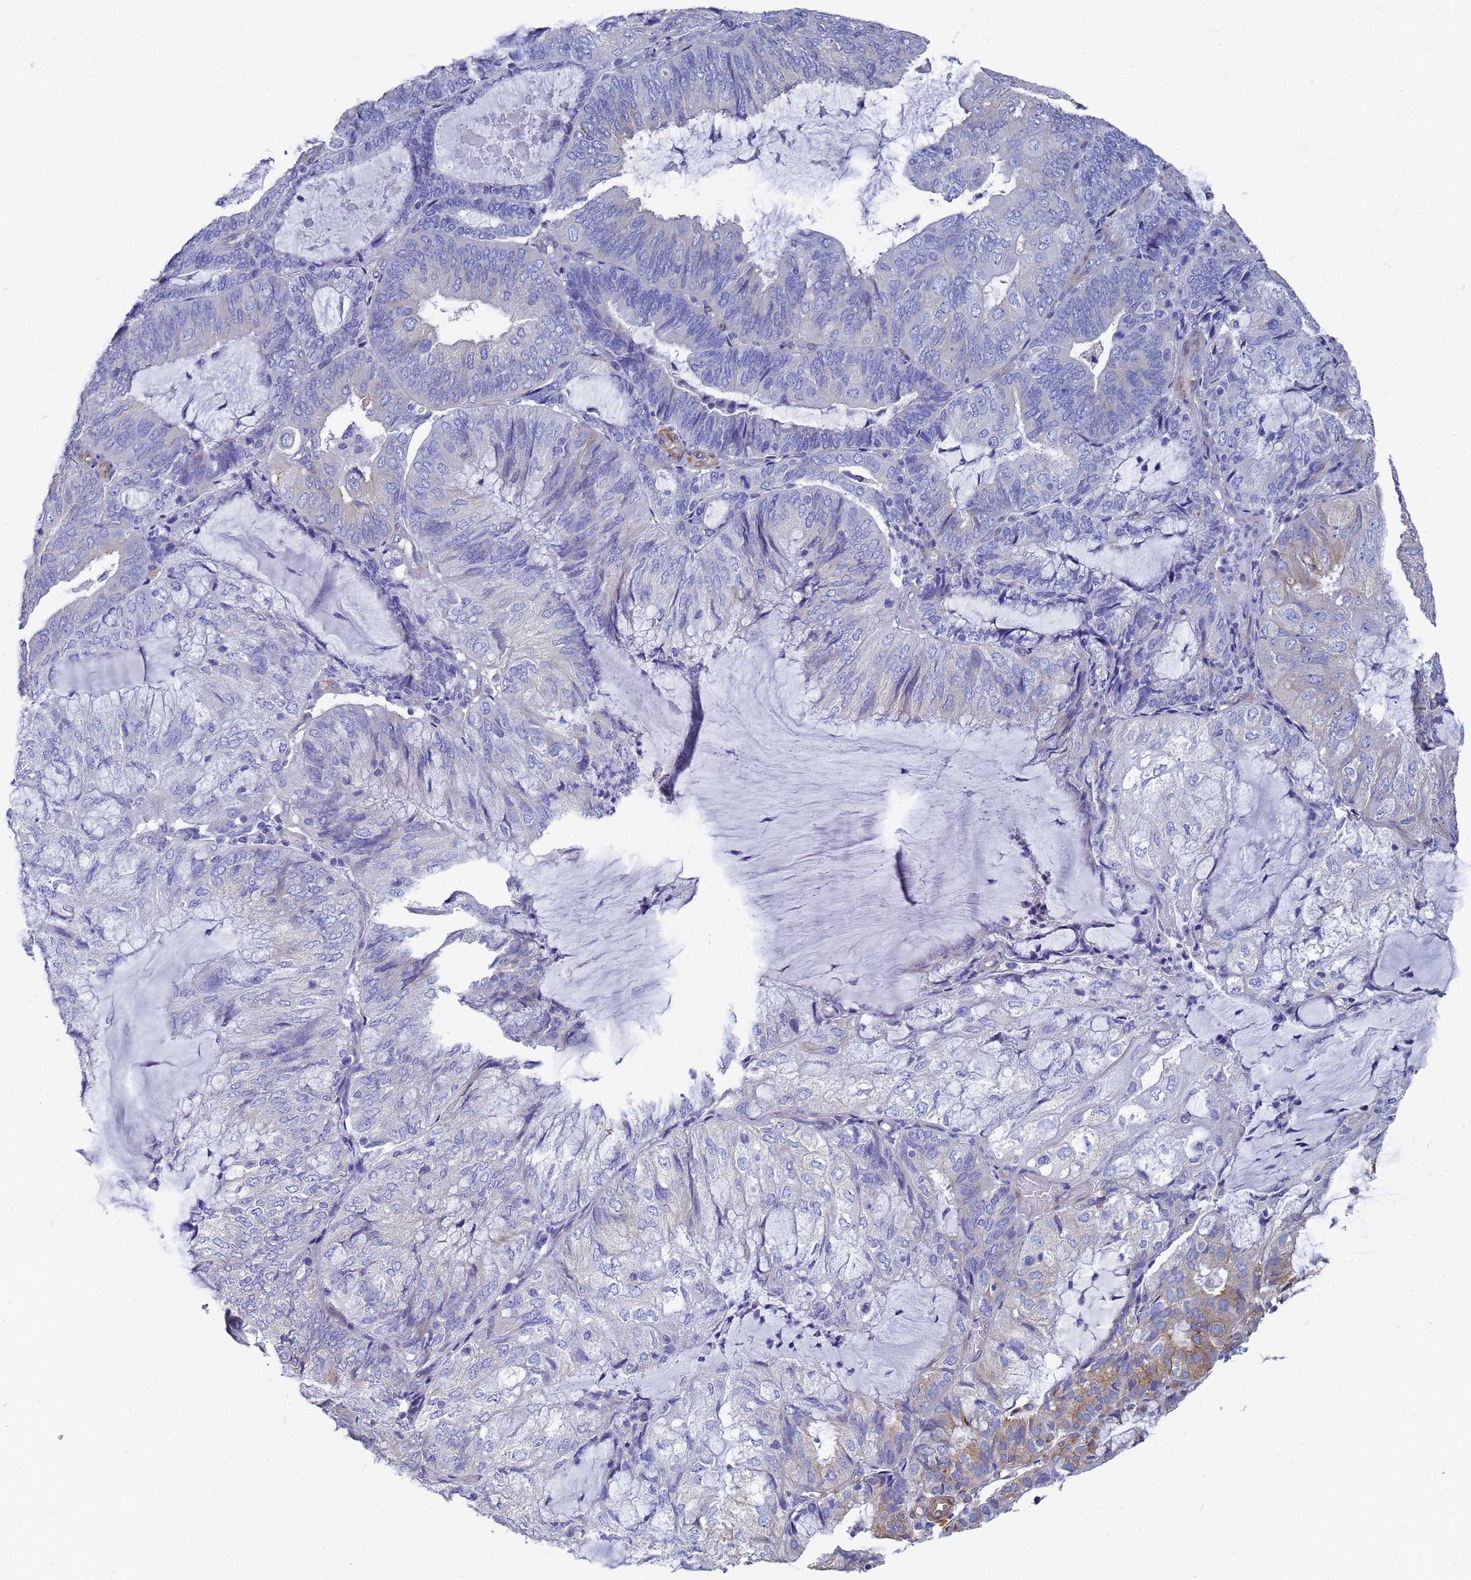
{"staining": {"intensity": "negative", "quantity": "none", "location": "none"}, "tissue": "endometrial cancer", "cell_type": "Tumor cells", "image_type": "cancer", "snomed": [{"axis": "morphology", "description": "Adenocarcinoma, NOS"}, {"axis": "topography", "description": "Endometrium"}], "caption": "DAB (3,3'-diaminobenzidine) immunohistochemical staining of human endometrial adenocarcinoma exhibits no significant positivity in tumor cells.", "gene": "TUBB1", "patient": {"sex": "female", "age": 81}}